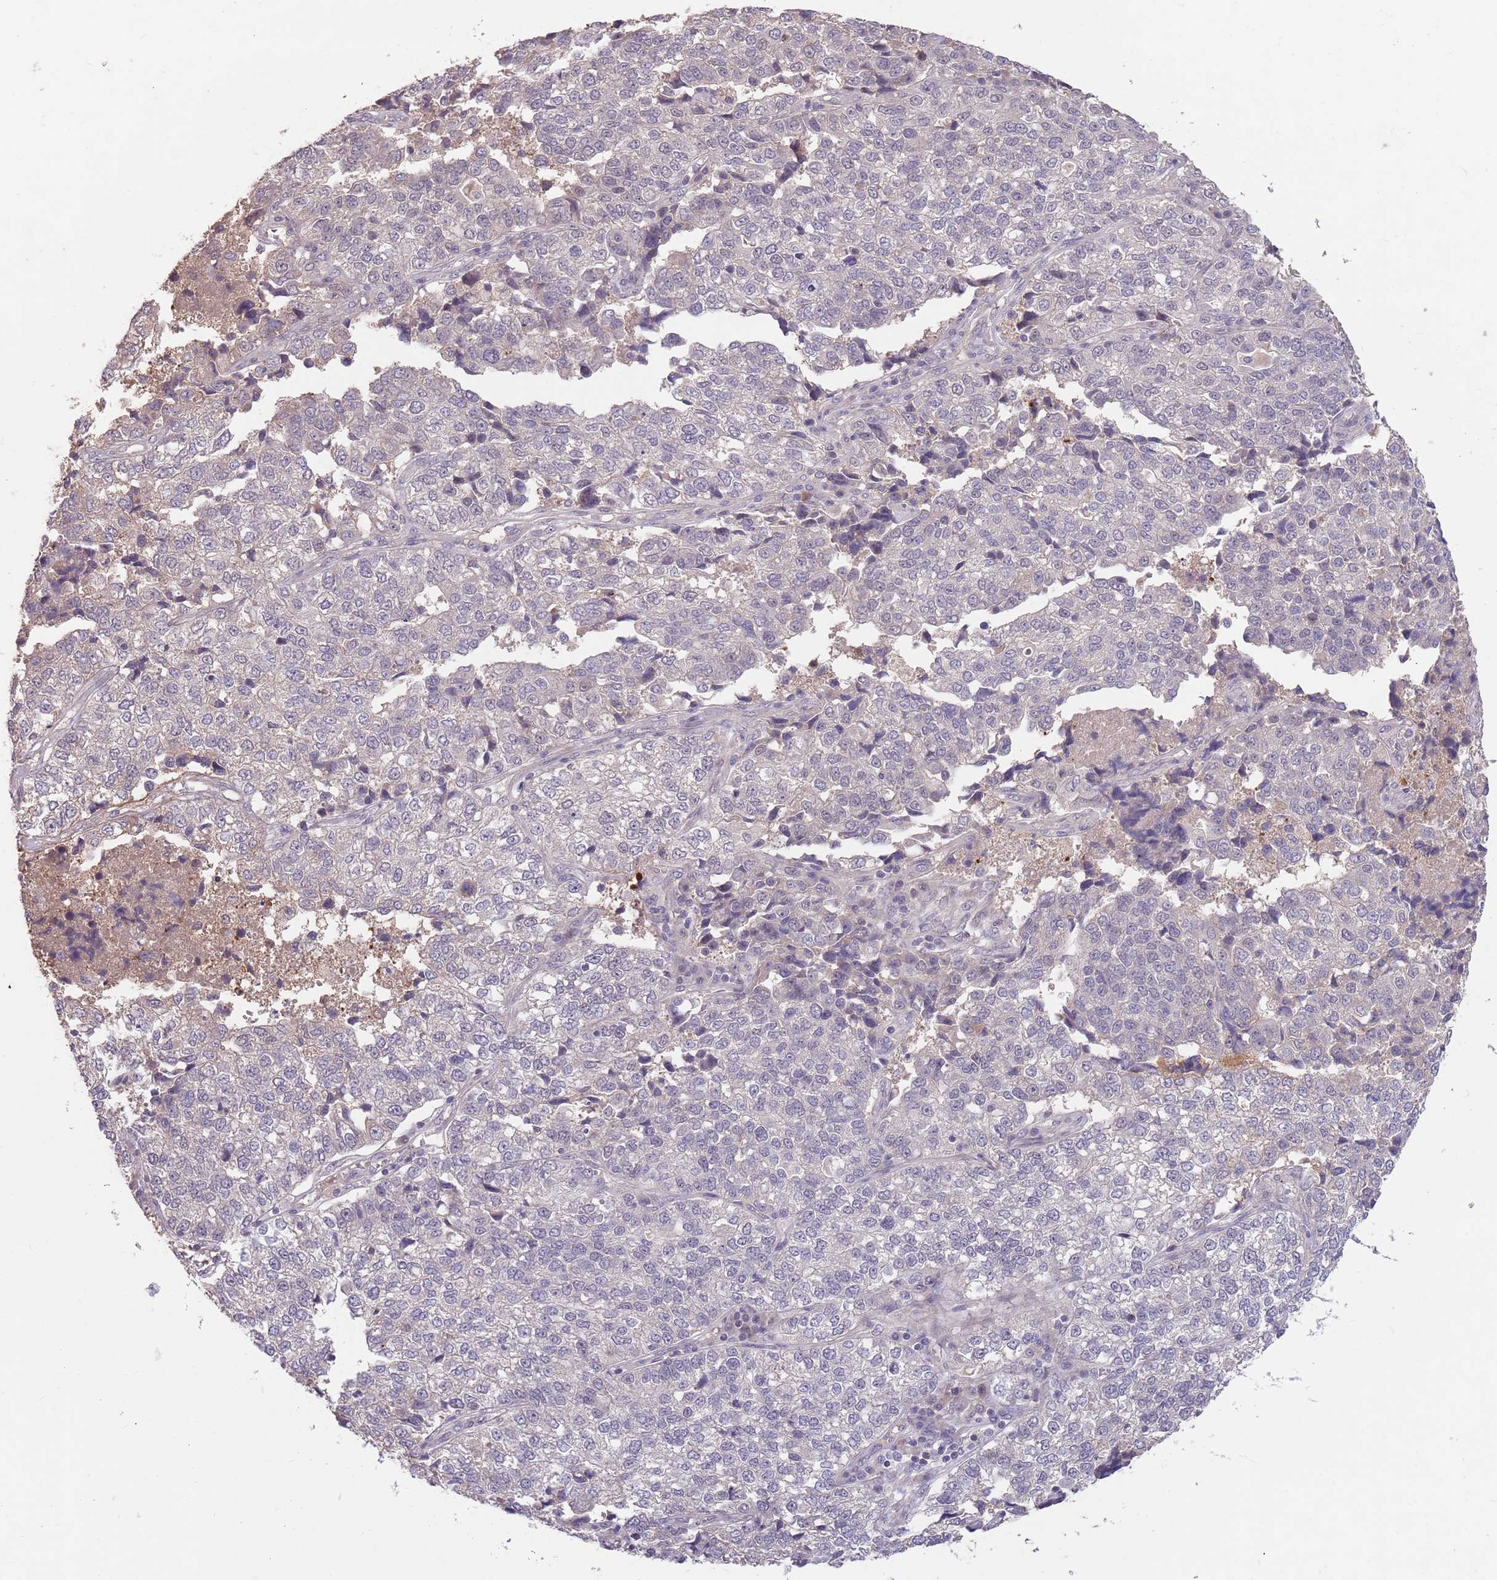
{"staining": {"intensity": "negative", "quantity": "none", "location": "none"}, "tissue": "lung cancer", "cell_type": "Tumor cells", "image_type": "cancer", "snomed": [{"axis": "morphology", "description": "Adenocarcinoma, NOS"}, {"axis": "topography", "description": "Lung"}], "caption": "An IHC image of lung cancer (adenocarcinoma) is shown. There is no staining in tumor cells of lung cancer (adenocarcinoma).", "gene": "MEI1", "patient": {"sex": "male", "age": 49}}